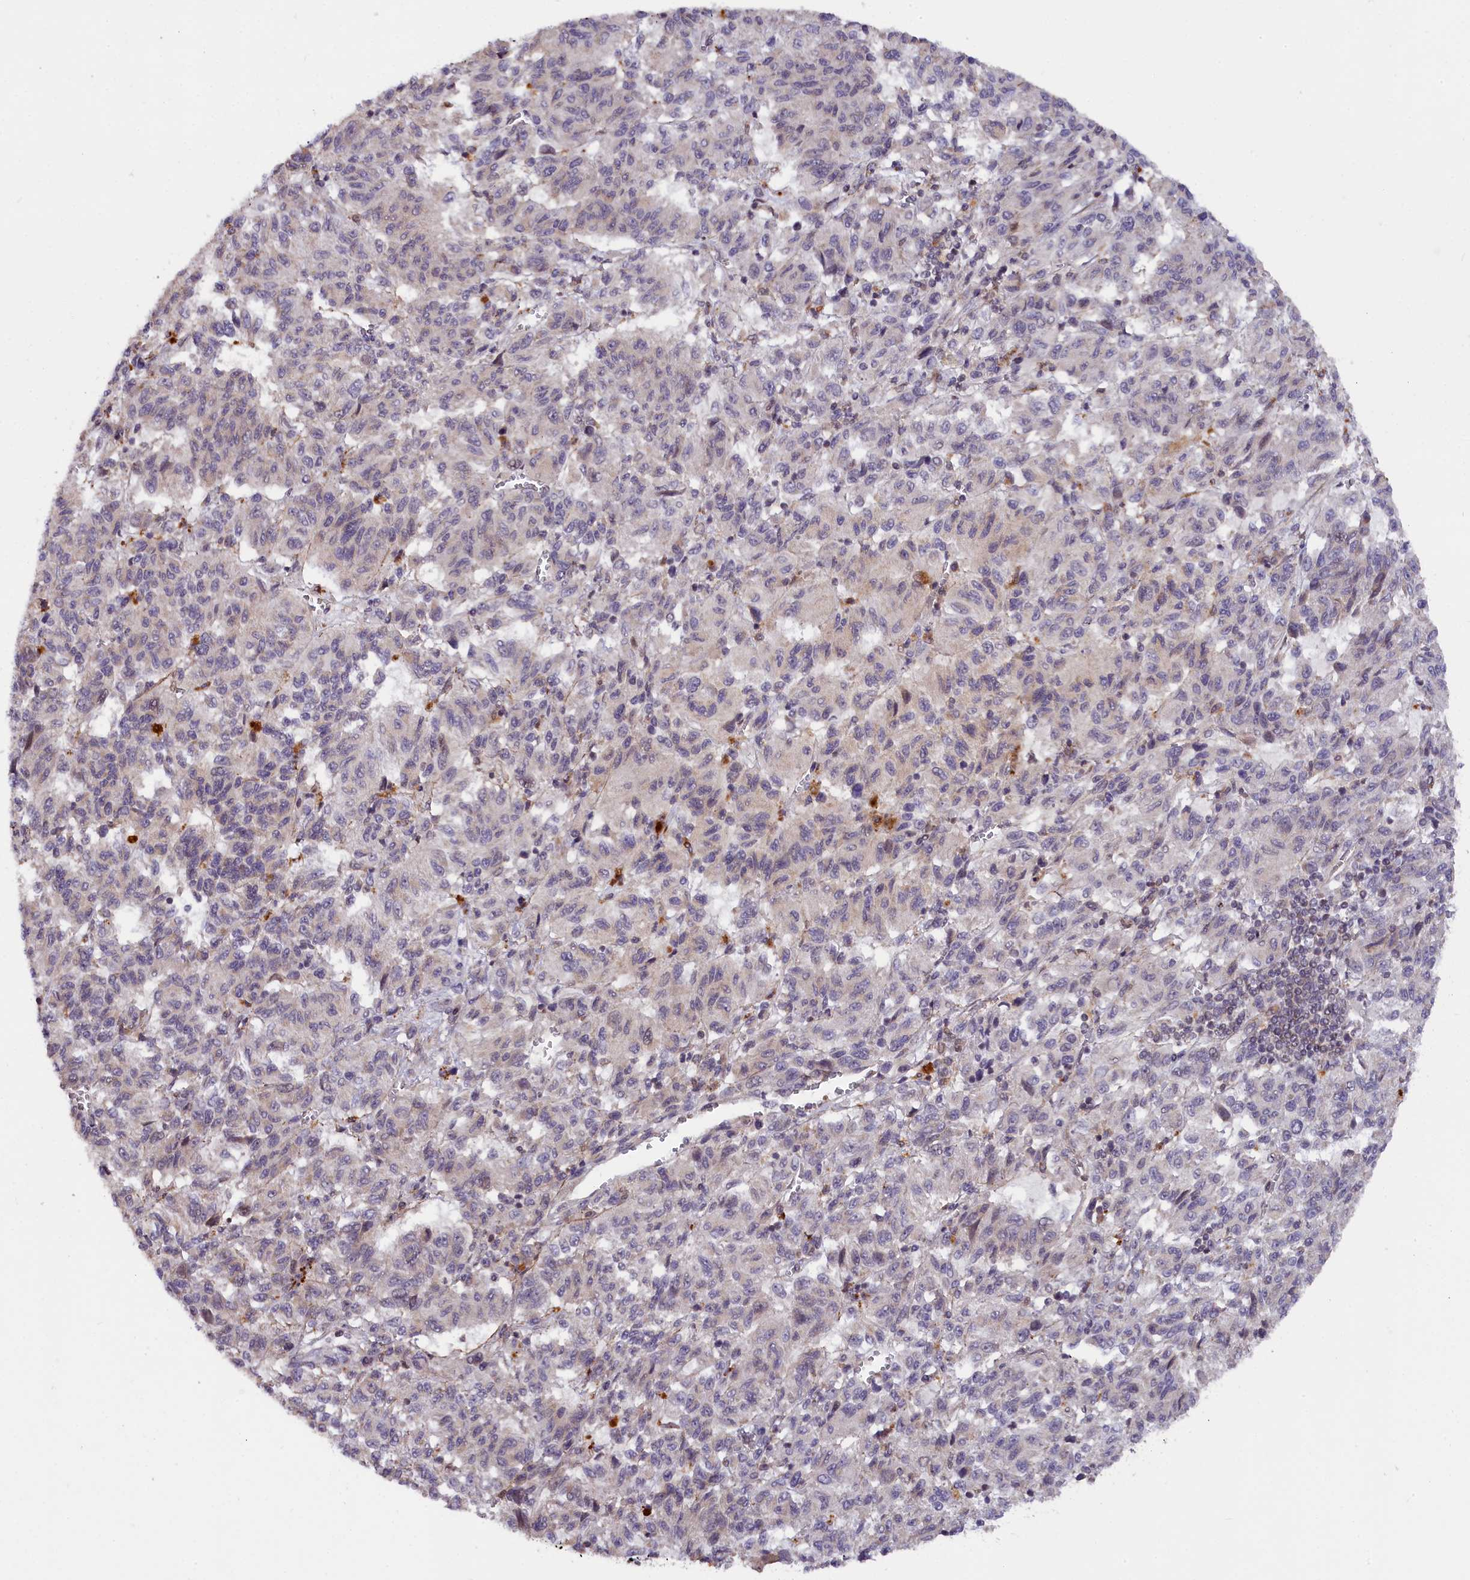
{"staining": {"intensity": "negative", "quantity": "none", "location": "none"}, "tissue": "melanoma", "cell_type": "Tumor cells", "image_type": "cancer", "snomed": [{"axis": "morphology", "description": "Malignant melanoma, Metastatic site"}, {"axis": "topography", "description": "Lung"}], "caption": "A high-resolution histopathology image shows IHC staining of malignant melanoma (metastatic site), which shows no significant expression in tumor cells.", "gene": "ZNF480", "patient": {"sex": "male", "age": 64}}